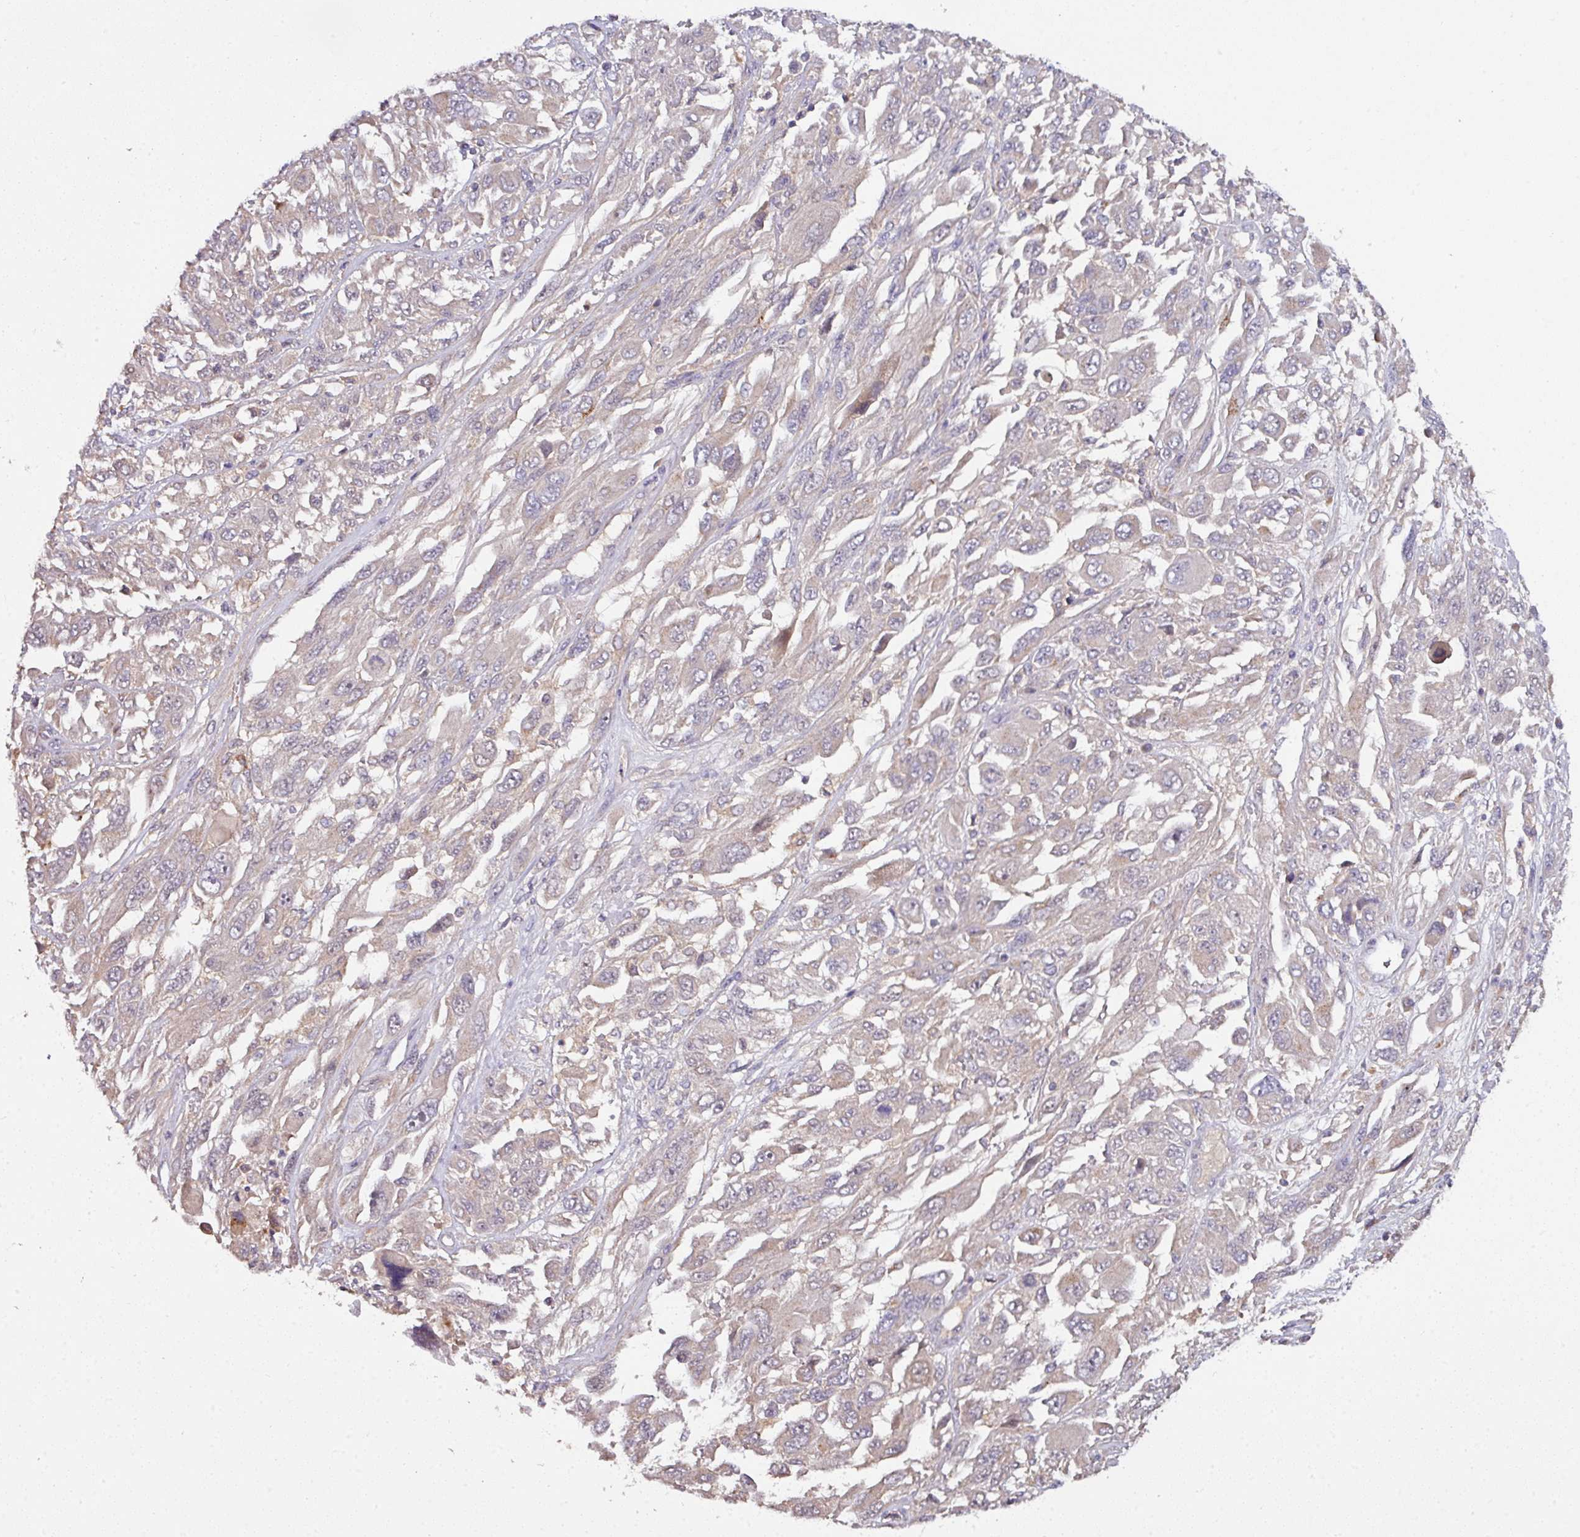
{"staining": {"intensity": "negative", "quantity": "none", "location": "none"}, "tissue": "melanoma", "cell_type": "Tumor cells", "image_type": "cancer", "snomed": [{"axis": "morphology", "description": "Malignant melanoma, NOS"}, {"axis": "topography", "description": "Skin"}], "caption": "Protein analysis of malignant melanoma reveals no significant positivity in tumor cells.", "gene": "AEBP2", "patient": {"sex": "female", "age": 91}}